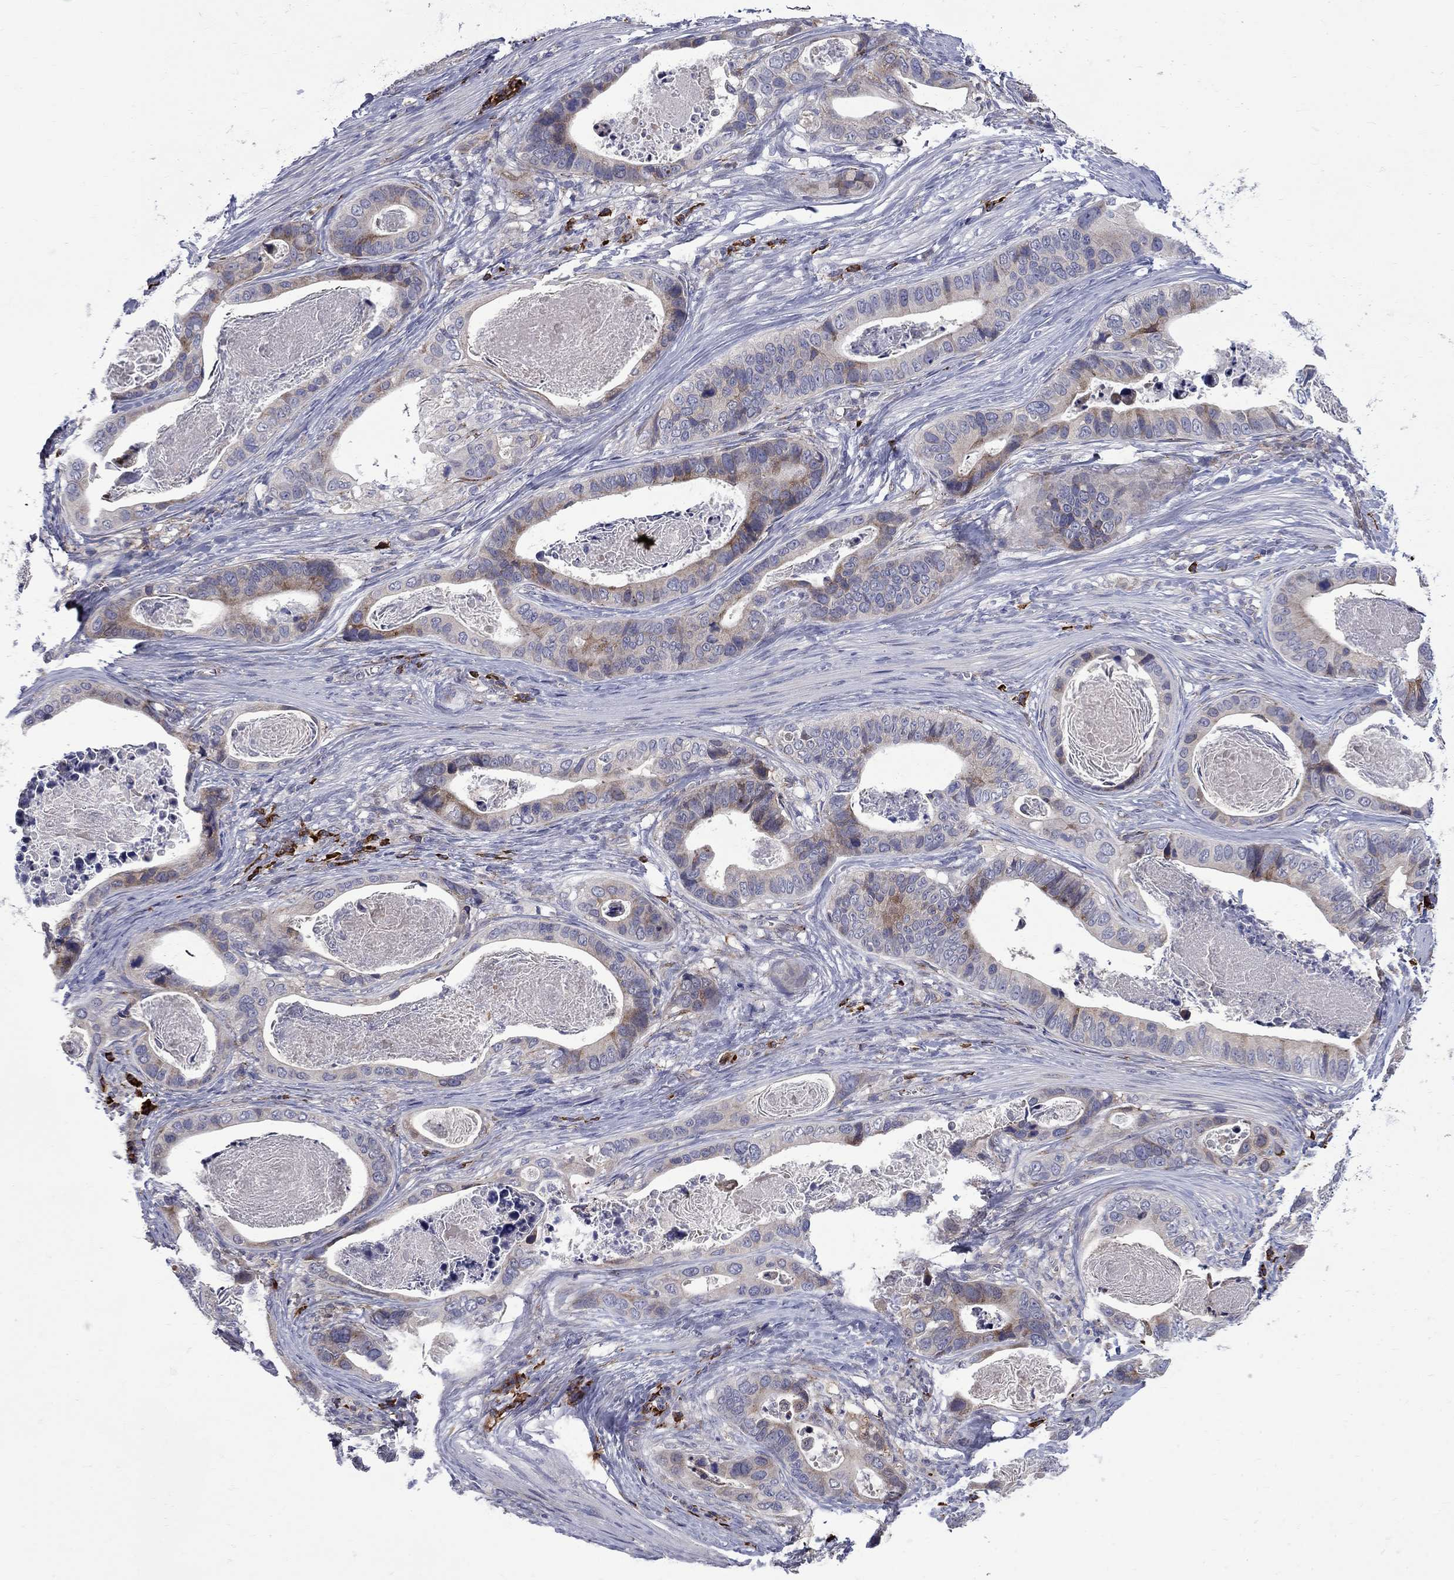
{"staining": {"intensity": "moderate", "quantity": "<25%", "location": "cytoplasmic/membranous"}, "tissue": "stomach cancer", "cell_type": "Tumor cells", "image_type": "cancer", "snomed": [{"axis": "morphology", "description": "Adenocarcinoma, NOS"}, {"axis": "topography", "description": "Stomach"}], "caption": "Stomach cancer (adenocarcinoma) stained with a protein marker exhibits moderate staining in tumor cells.", "gene": "ASNS", "patient": {"sex": "male", "age": 84}}